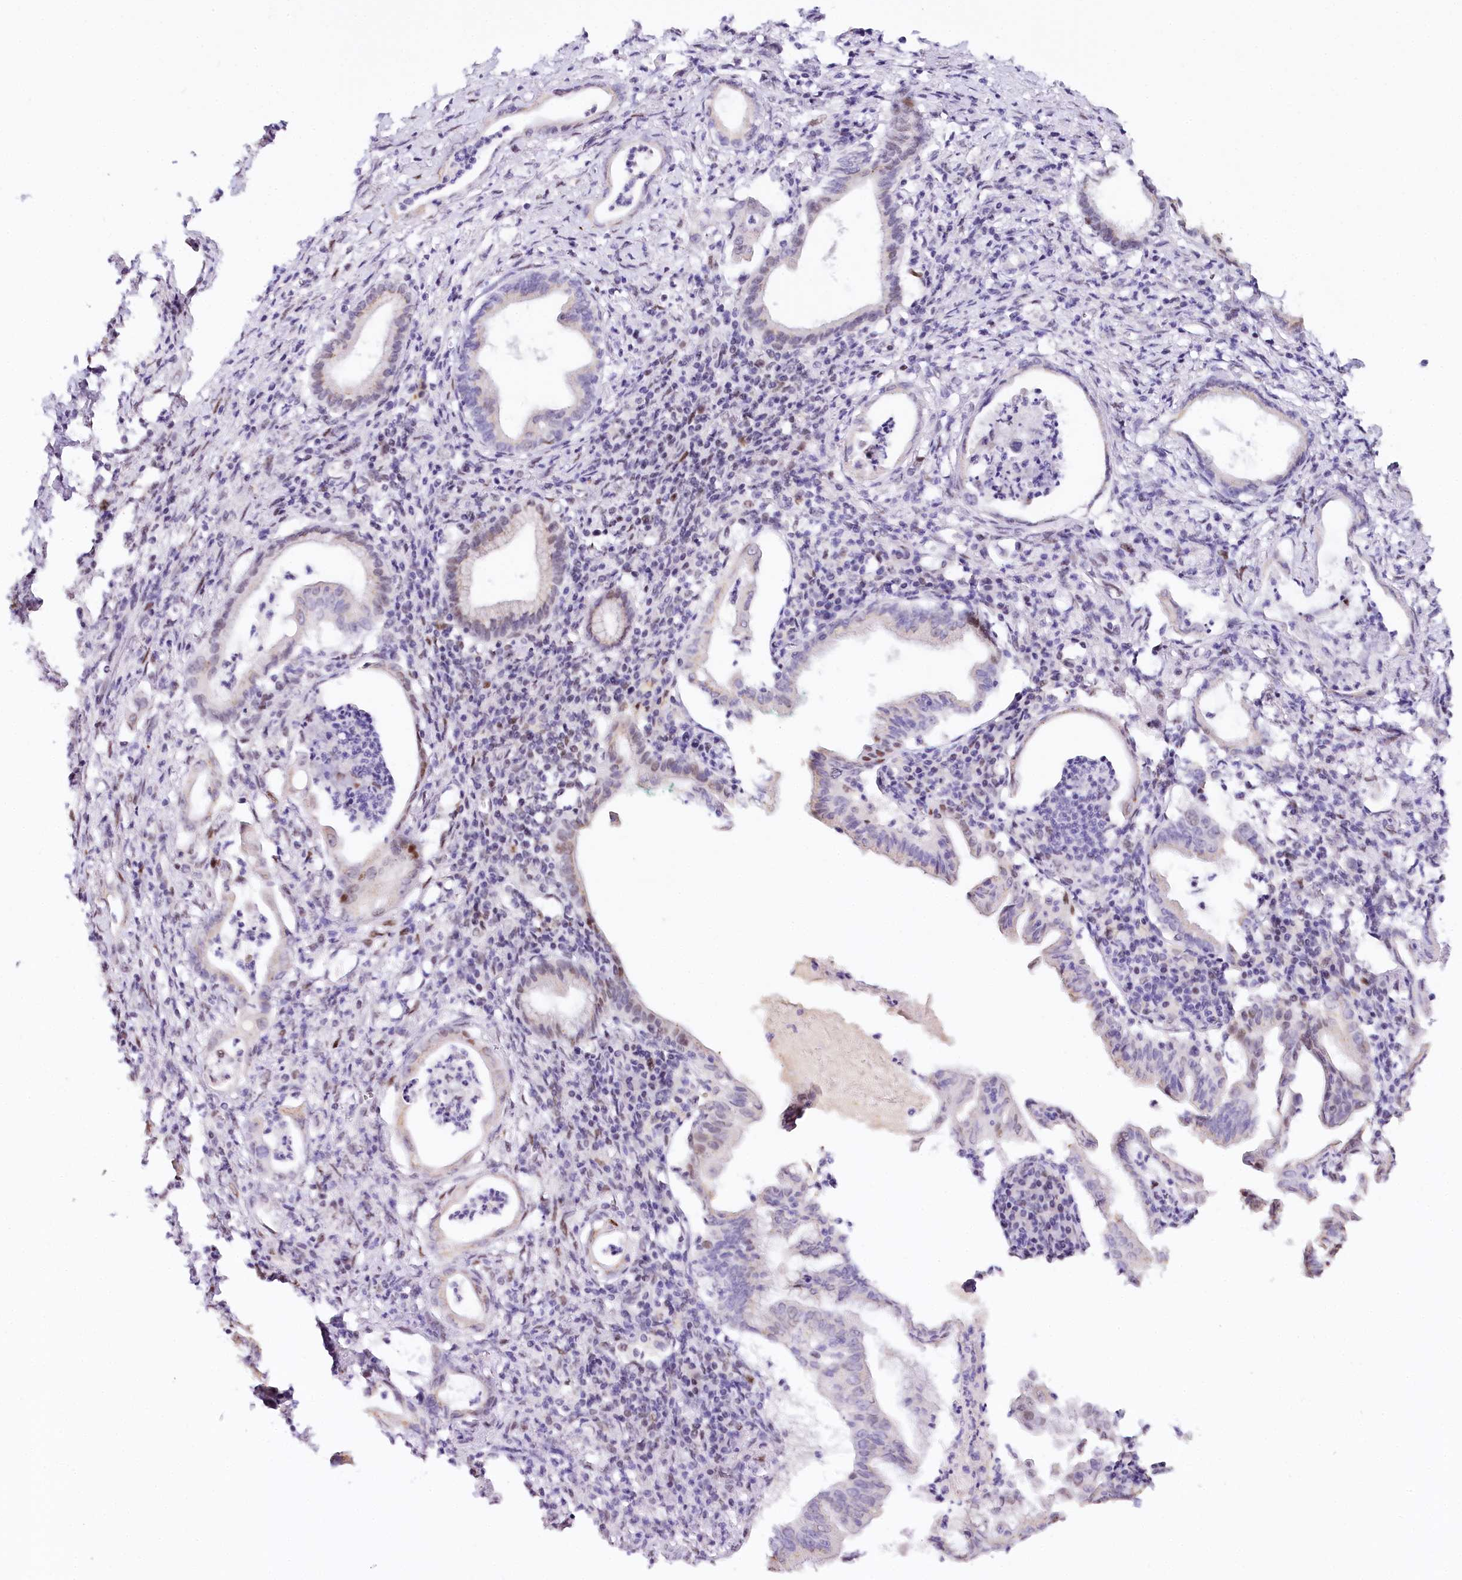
{"staining": {"intensity": "negative", "quantity": "none", "location": "none"}, "tissue": "pancreatic cancer", "cell_type": "Tumor cells", "image_type": "cancer", "snomed": [{"axis": "morphology", "description": "Adenocarcinoma, NOS"}, {"axis": "topography", "description": "Pancreas"}], "caption": "This is an immunohistochemistry (IHC) histopathology image of human pancreatic adenocarcinoma. There is no positivity in tumor cells.", "gene": "TP53", "patient": {"sex": "female", "age": 55}}